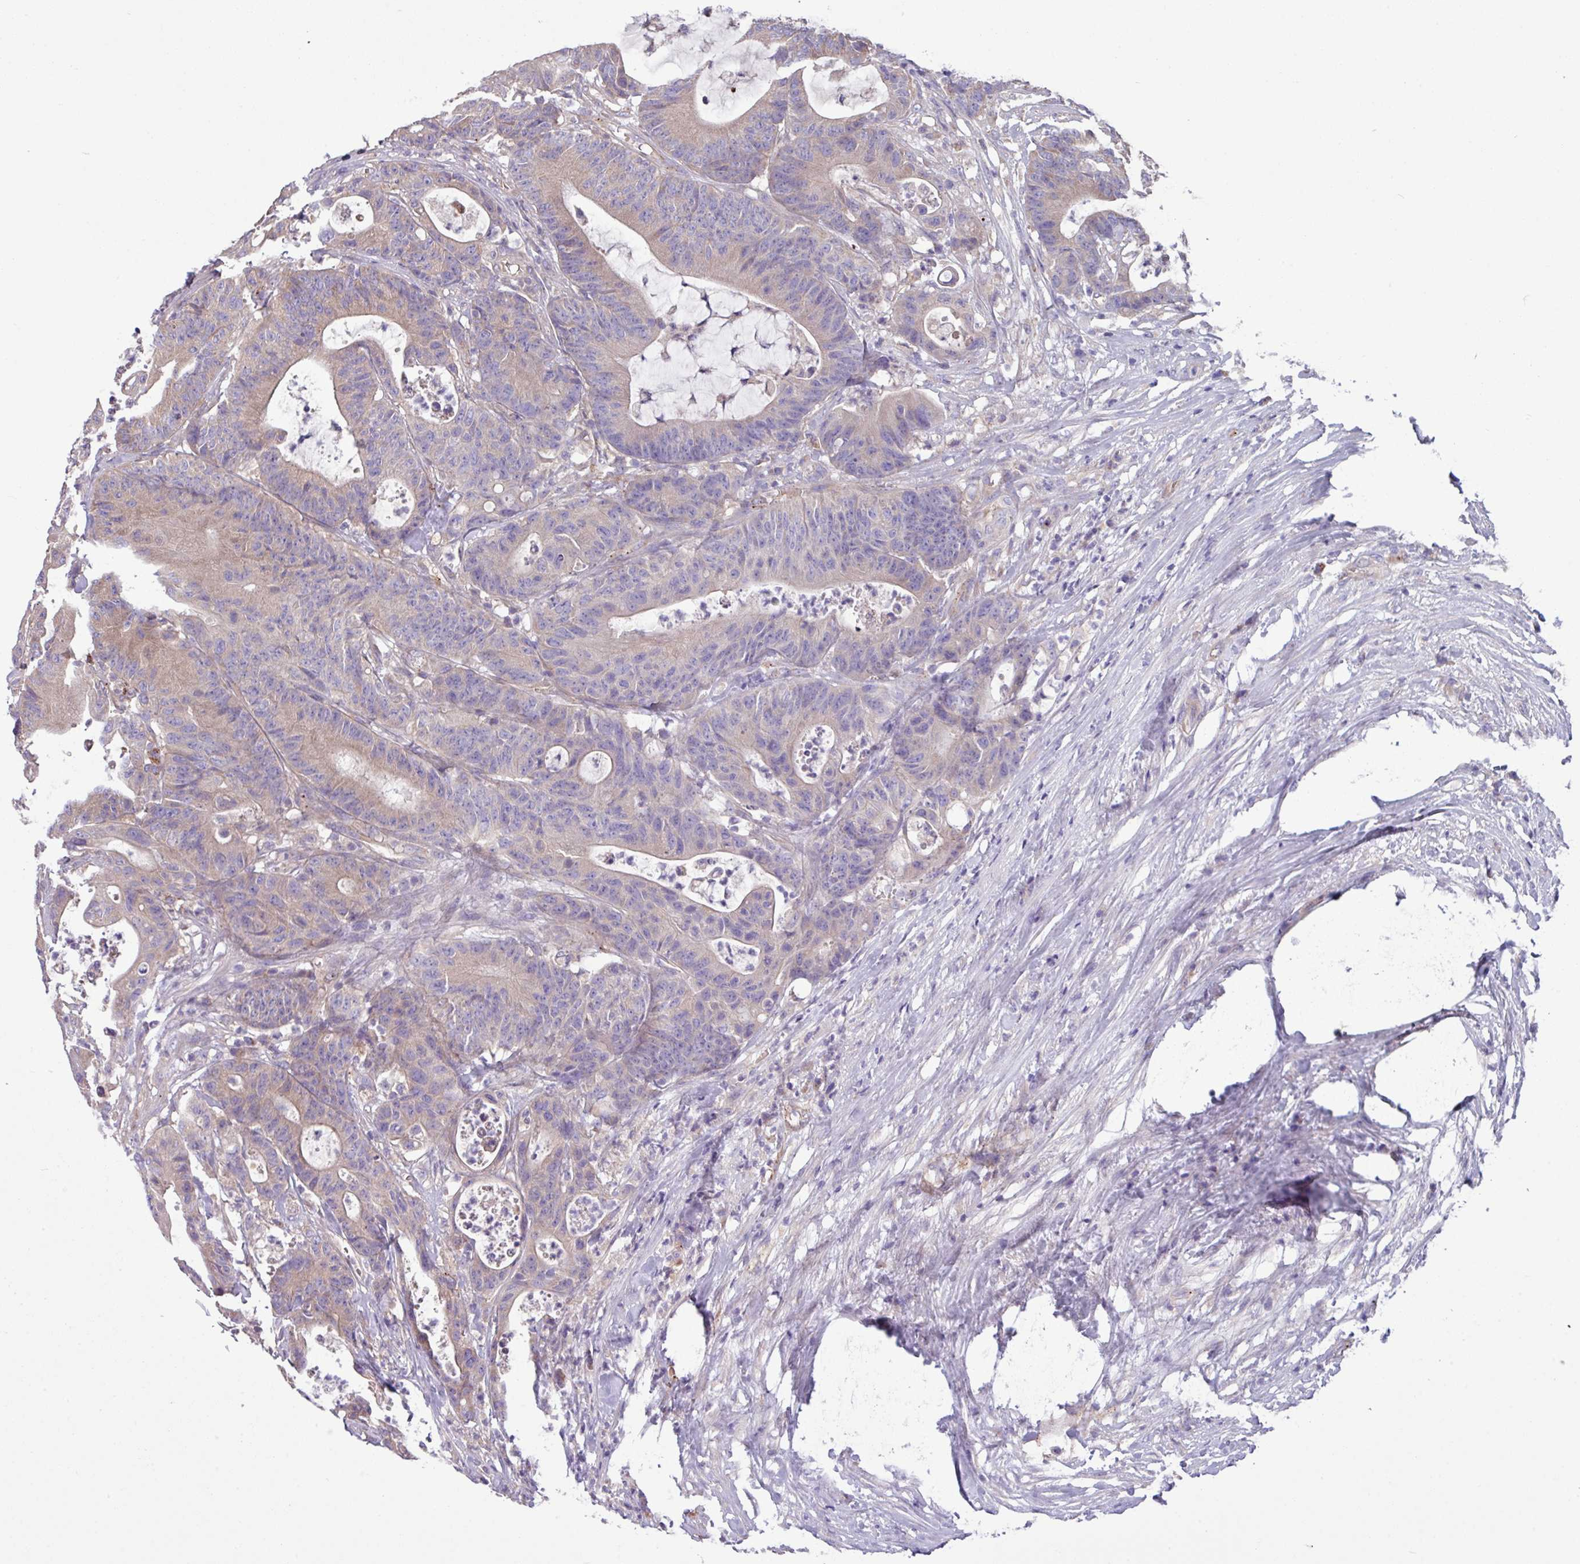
{"staining": {"intensity": "weak", "quantity": "25%-75%", "location": "cytoplasmic/membranous"}, "tissue": "colorectal cancer", "cell_type": "Tumor cells", "image_type": "cancer", "snomed": [{"axis": "morphology", "description": "Adenocarcinoma, NOS"}, {"axis": "topography", "description": "Colon"}], "caption": "Immunohistochemical staining of colorectal cancer (adenocarcinoma) shows low levels of weak cytoplasmic/membranous protein expression in about 25%-75% of tumor cells.", "gene": "PPM1J", "patient": {"sex": "female", "age": 84}}